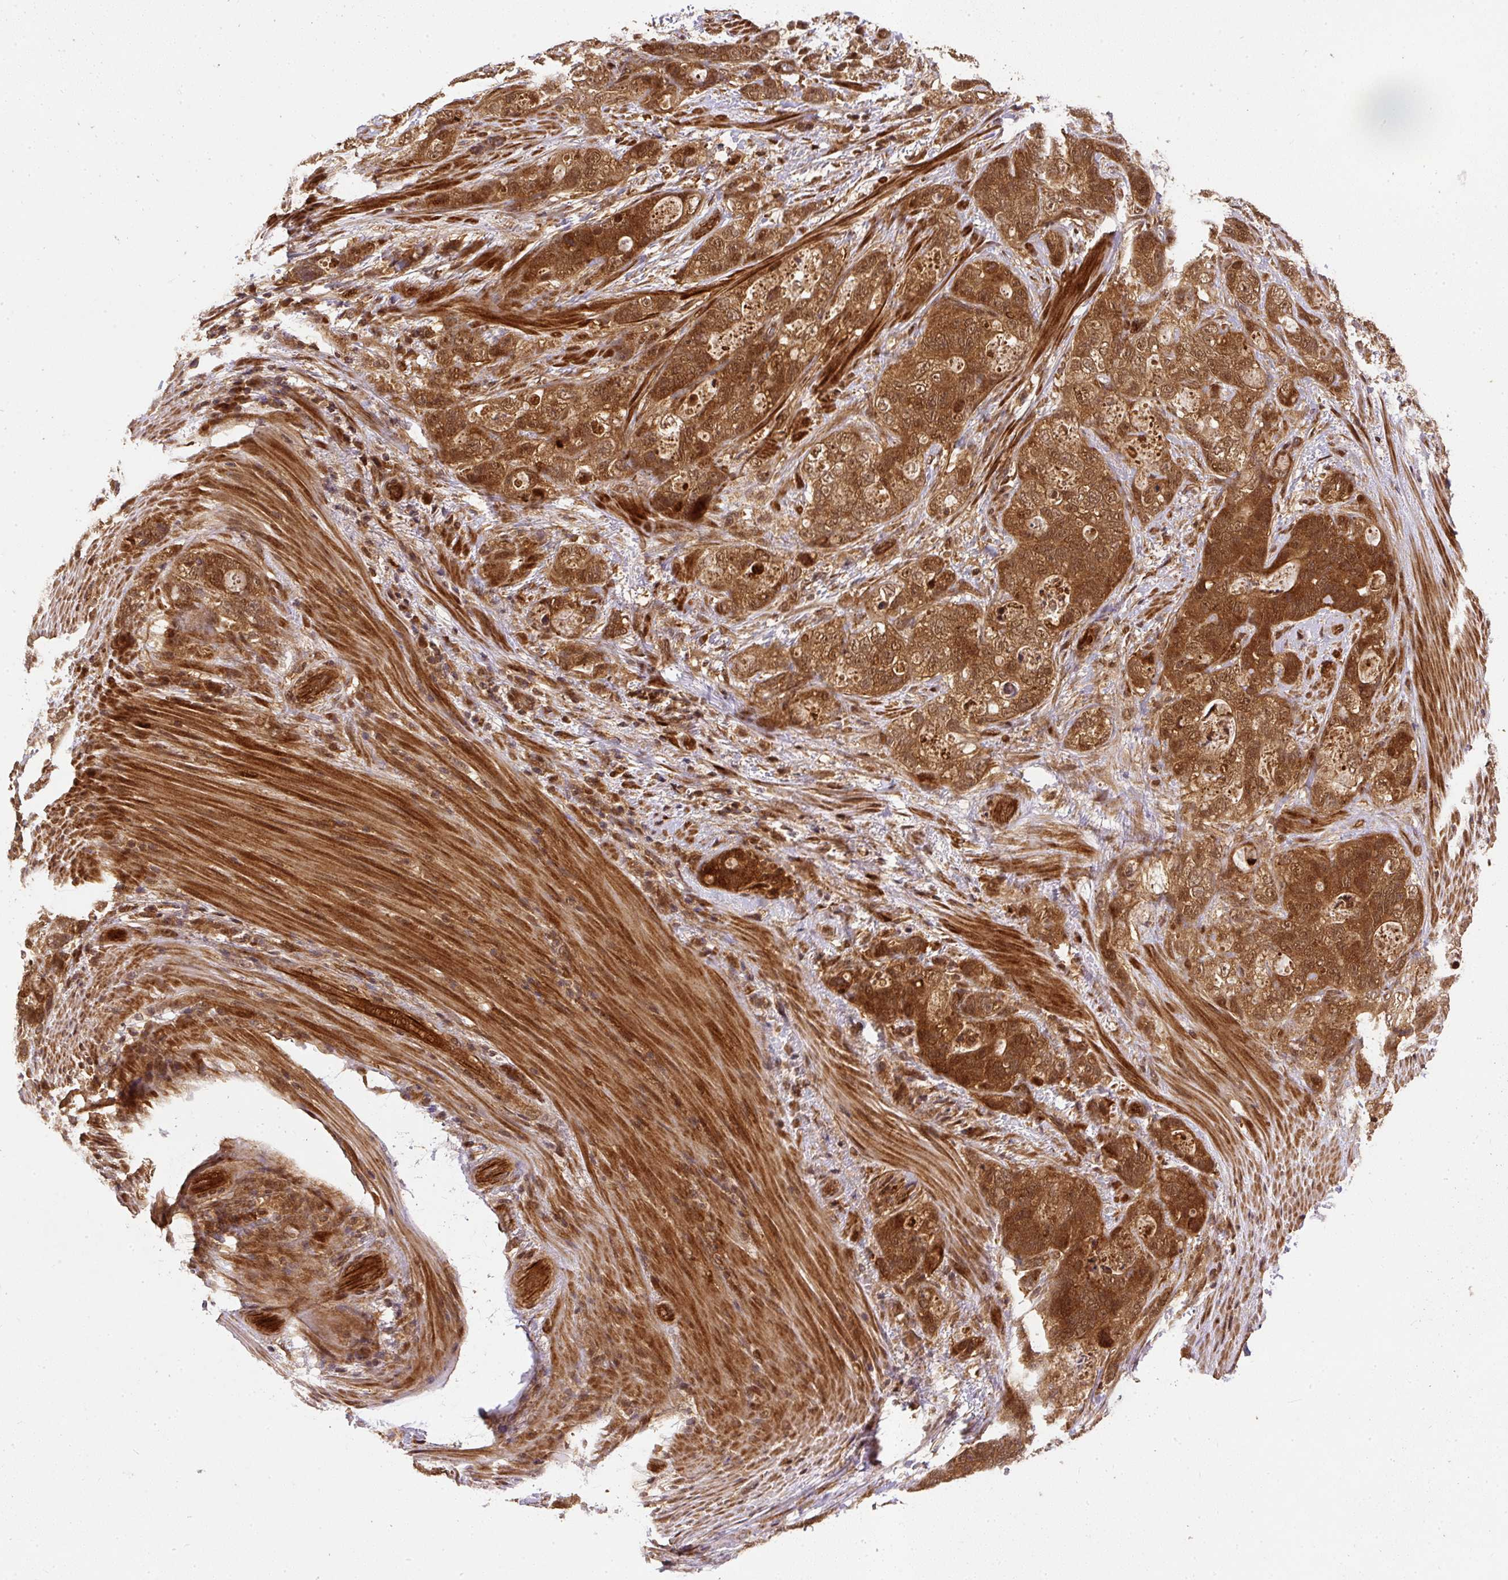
{"staining": {"intensity": "strong", "quantity": ">75%", "location": "cytoplasmic/membranous,nuclear"}, "tissue": "stomach cancer", "cell_type": "Tumor cells", "image_type": "cancer", "snomed": [{"axis": "morphology", "description": "Normal tissue, NOS"}, {"axis": "morphology", "description": "Adenocarcinoma, NOS"}, {"axis": "topography", "description": "Stomach"}], "caption": "A histopathology image of adenocarcinoma (stomach) stained for a protein displays strong cytoplasmic/membranous and nuclear brown staining in tumor cells.", "gene": "PSMD1", "patient": {"sex": "female", "age": 89}}